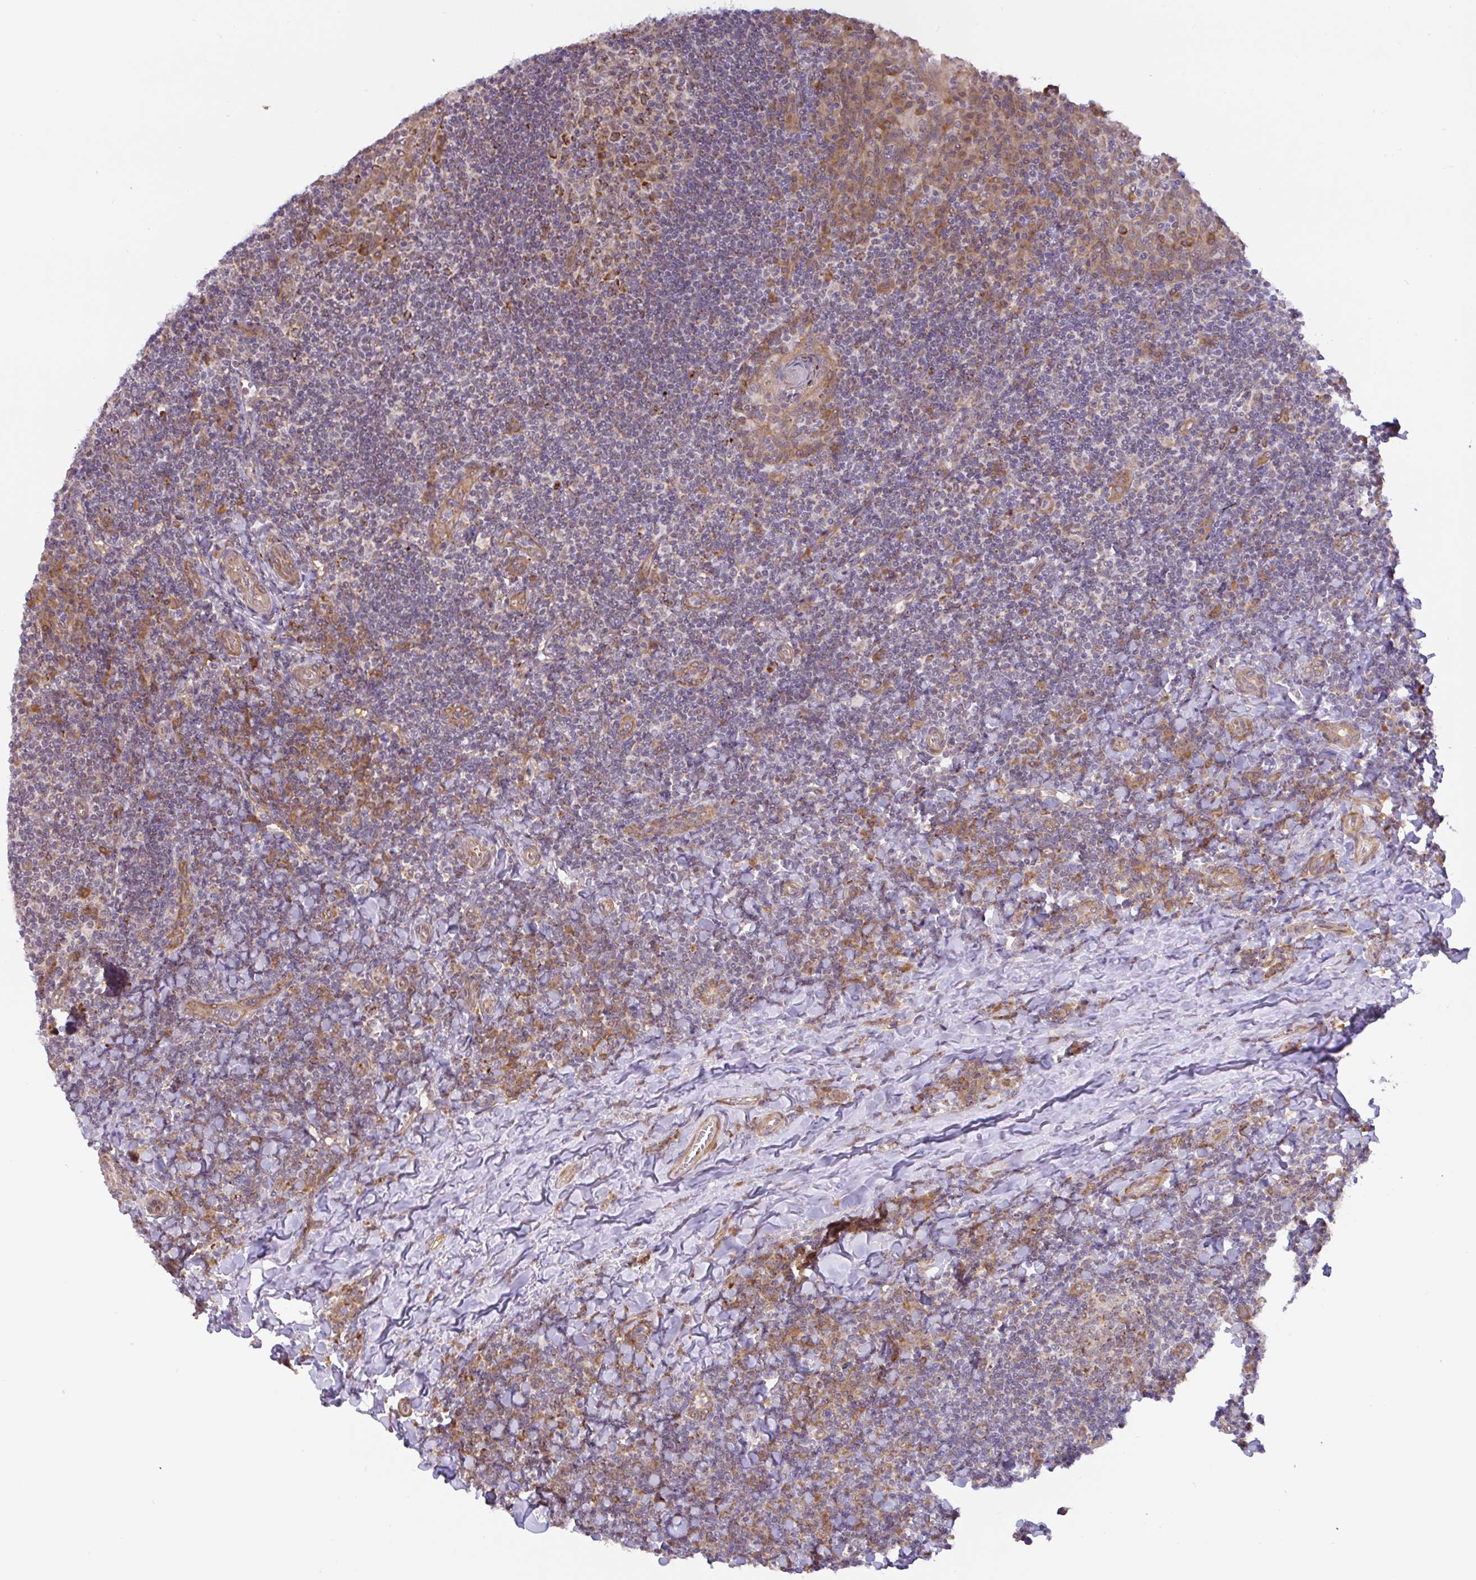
{"staining": {"intensity": "moderate", "quantity": "<25%", "location": "cytoplasmic/membranous"}, "tissue": "tonsil", "cell_type": "Germinal center cells", "image_type": "normal", "snomed": [{"axis": "morphology", "description": "Normal tissue, NOS"}, {"axis": "topography", "description": "Tonsil"}], "caption": "The photomicrograph exhibits staining of unremarkable tonsil, revealing moderate cytoplasmic/membranous protein expression (brown color) within germinal center cells.", "gene": "DLEU7", "patient": {"sex": "male", "age": 17}}